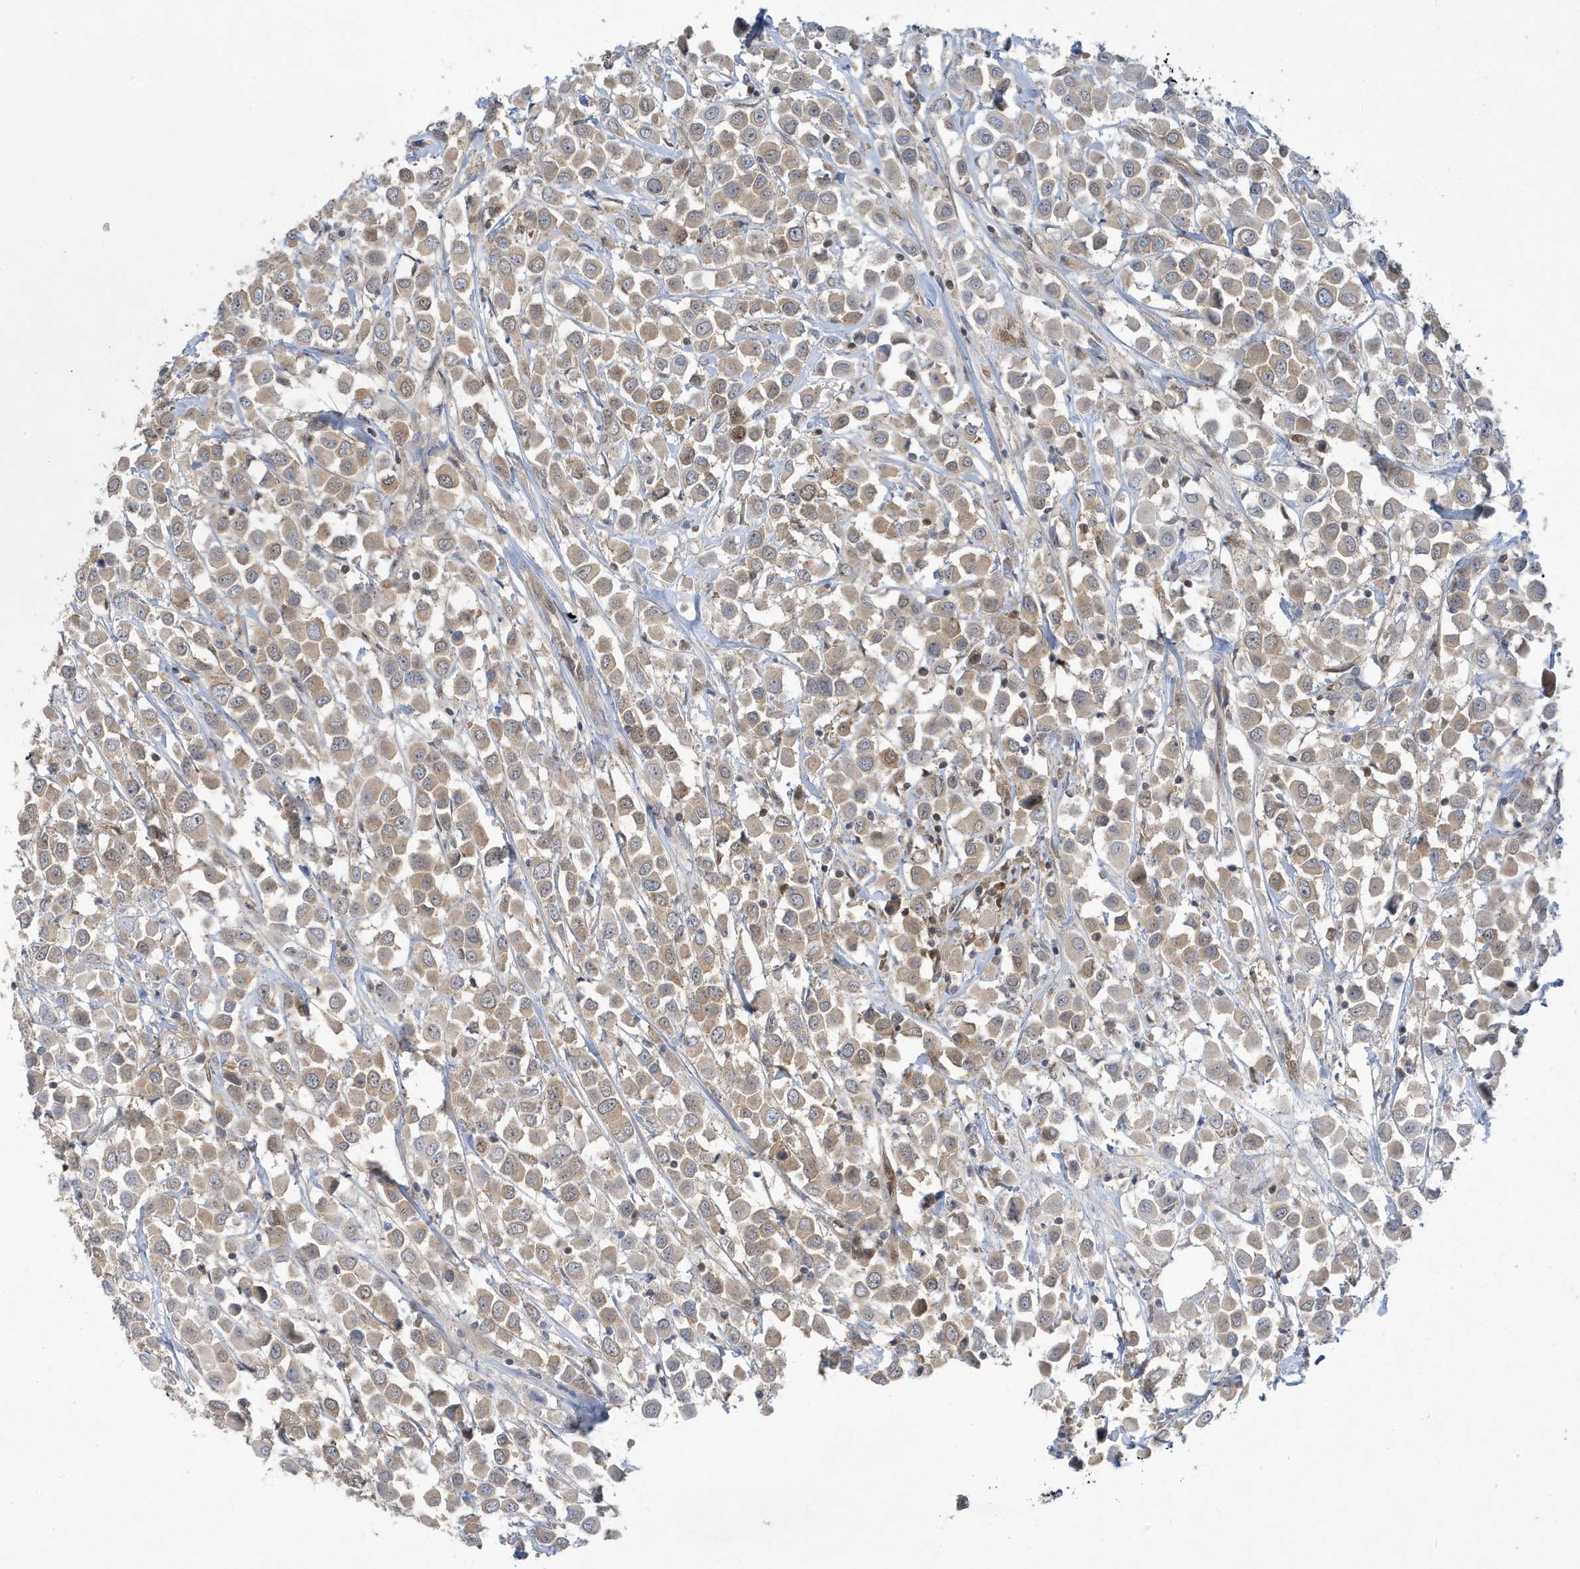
{"staining": {"intensity": "weak", "quantity": ">75%", "location": "cytoplasmic/membranous"}, "tissue": "breast cancer", "cell_type": "Tumor cells", "image_type": "cancer", "snomed": [{"axis": "morphology", "description": "Duct carcinoma"}, {"axis": "topography", "description": "Breast"}], "caption": "A low amount of weak cytoplasmic/membranous expression is seen in approximately >75% of tumor cells in breast cancer tissue.", "gene": "NCOA7", "patient": {"sex": "female", "age": 61}}